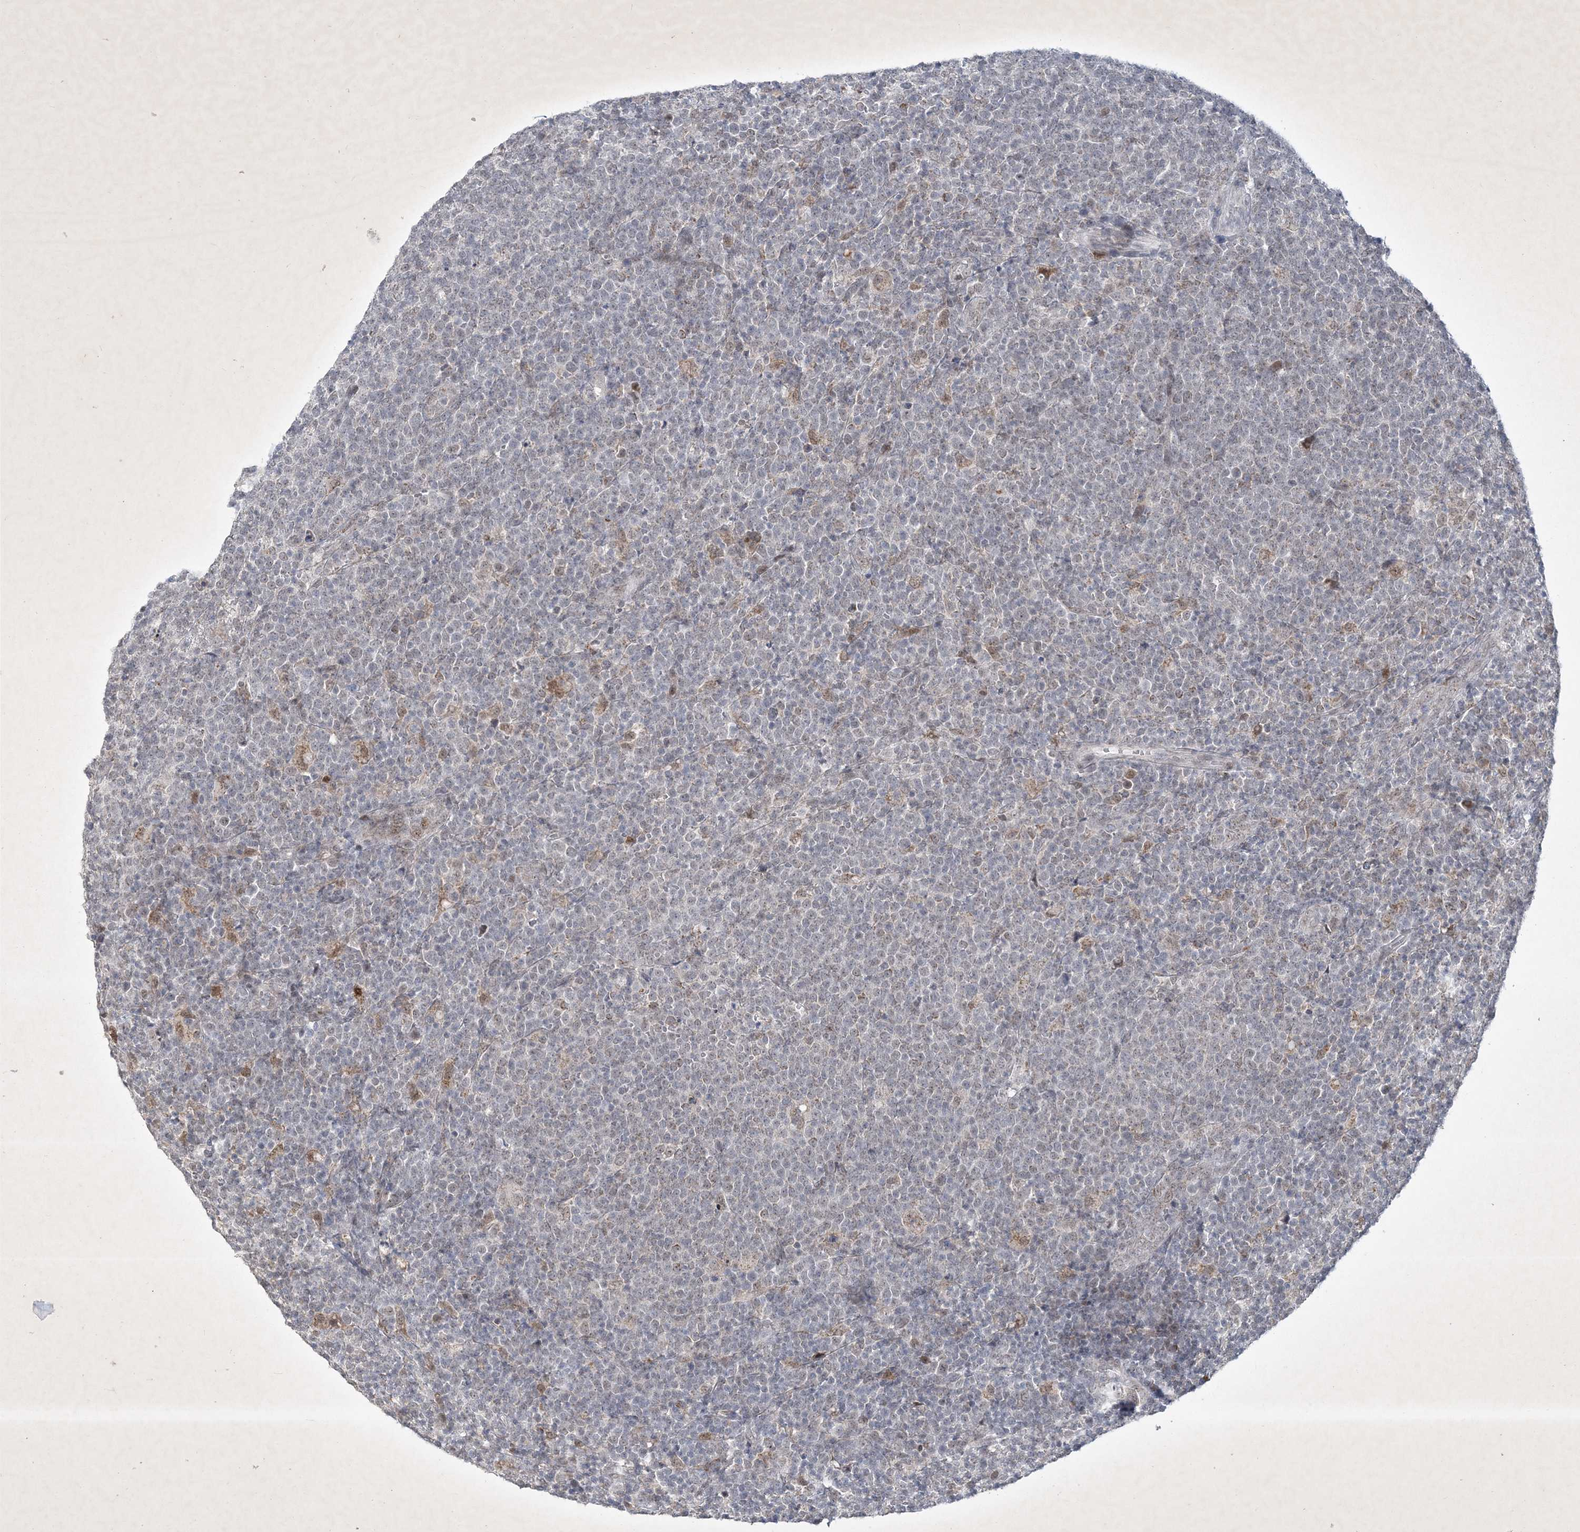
{"staining": {"intensity": "negative", "quantity": "none", "location": "none"}, "tissue": "lymphoma", "cell_type": "Tumor cells", "image_type": "cancer", "snomed": [{"axis": "morphology", "description": "Malignant lymphoma, non-Hodgkin's type, High grade"}, {"axis": "topography", "description": "Lymph node"}], "caption": "This photomicrograph is of high-grade malignant lymphoma, non-Hodgkin's type stained with immunohistochemistry (IHC) to label a protein in brown with the nuclei are counter-stained blue. There is no positivity in tumor cells. The staining is performed using DAB (3,3'-diaminobenzidine) brown chromogen with nuclei counter-stained in using hematoxylin.", "gene": "ZBTB9", "patient": {"sex": "male", "age": 61}}